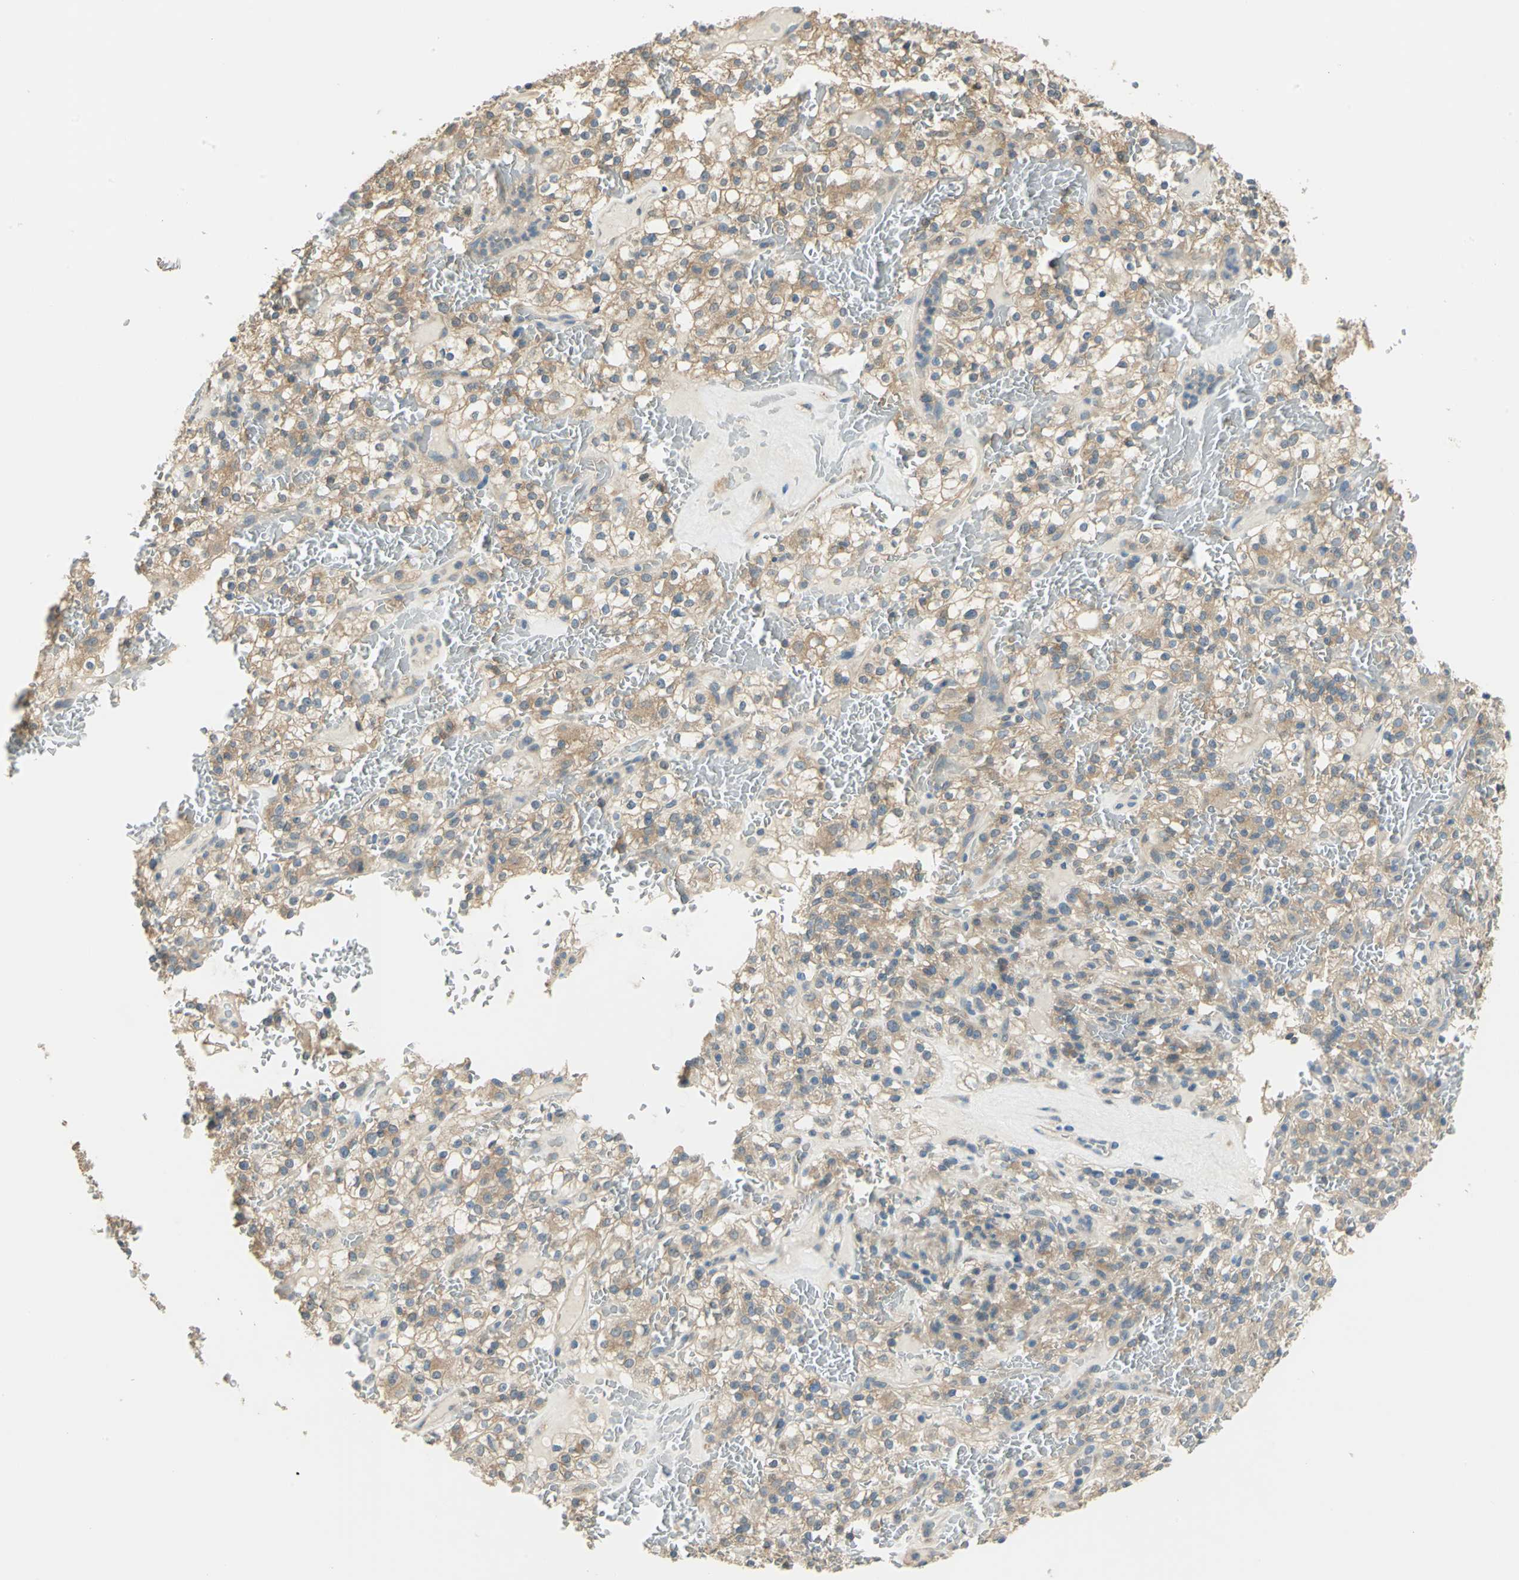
{"staining": {"intensity": "moderate", "quantity": ">75%", "location": "cytoplasmic/membranous"}, "tissue": "renal cancer", "cell_type": "Tumor cells", "image_type": "cancer", "snomed": [{"axis": "morphology", "description": "Normal tissue, NOS"}, {"axis": "morphology", "description": "Adenocarcinoma, NOS"}, {"axis": "topography", "description": "Kidney"}], "caption": "A brown stain highlights moderate cytoplasmic/membranous expression of a protein in renal cancer tumor cells. (DAB IHC, brown staining for protein, blue staining for nuclei).", "gene": "SHC2", "patient": {"sex": "female", "age": 72}}